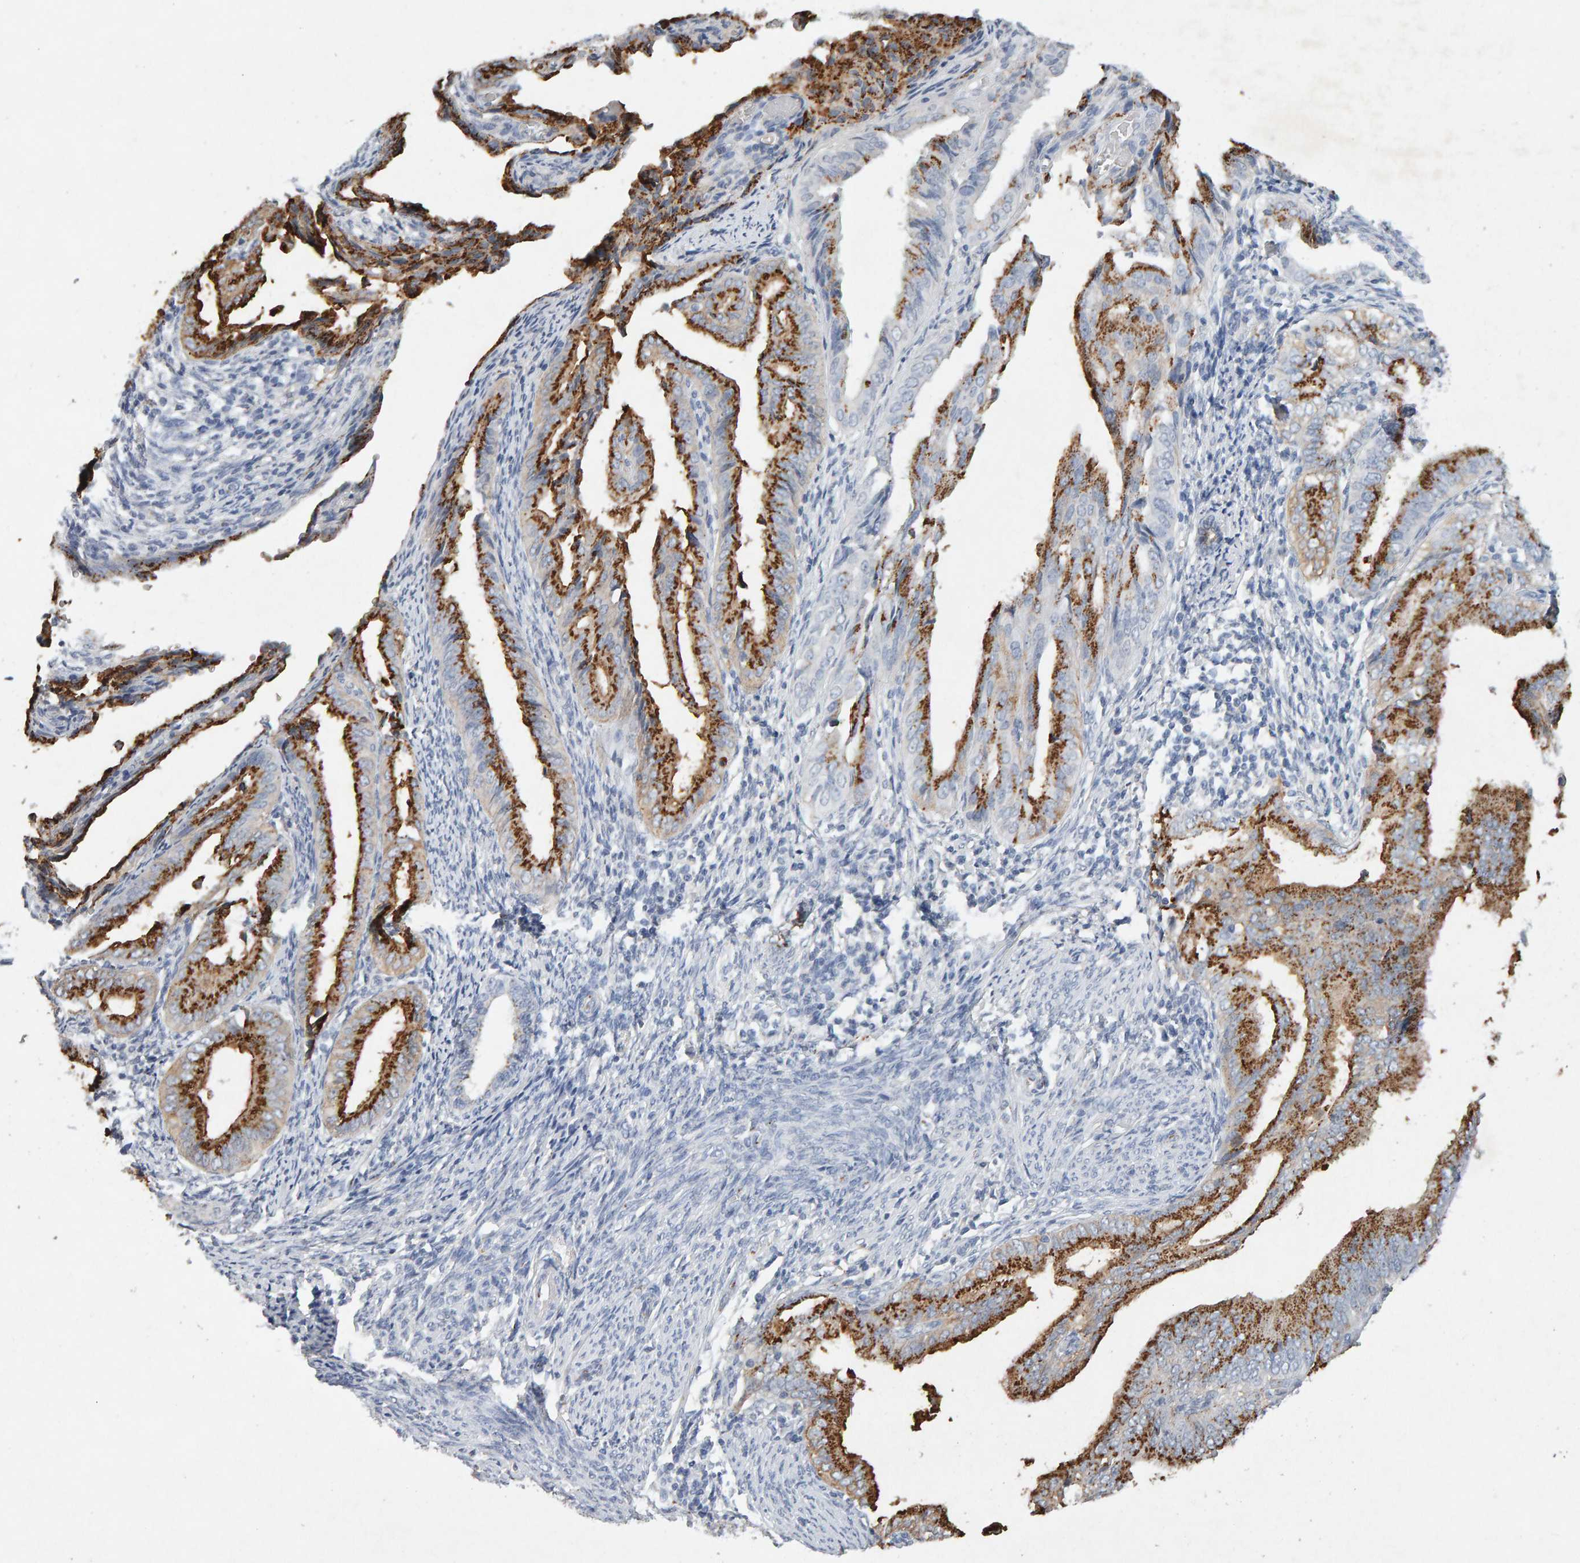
{"staining": {"intensity": "strong", "quantity": ">75%", "location": "cytoplasmic/membranous"}, "tissue": "endometrial cancer", "cell_type": "Tumor cells", "image_type": "cancer", "snomed": [{"axis": "morphology", "description": "Adenocarcinoma, NOS"}, {"axis": "topography", "description": "Endometrium"}], "caption": "Adenocarcinoma (endometrial) stained for a protein displays strong cytoplasmic/membranous positivity in tumor cells.", "gene": "PTPRM", "patient": {"sex": "female", "age": 58}}